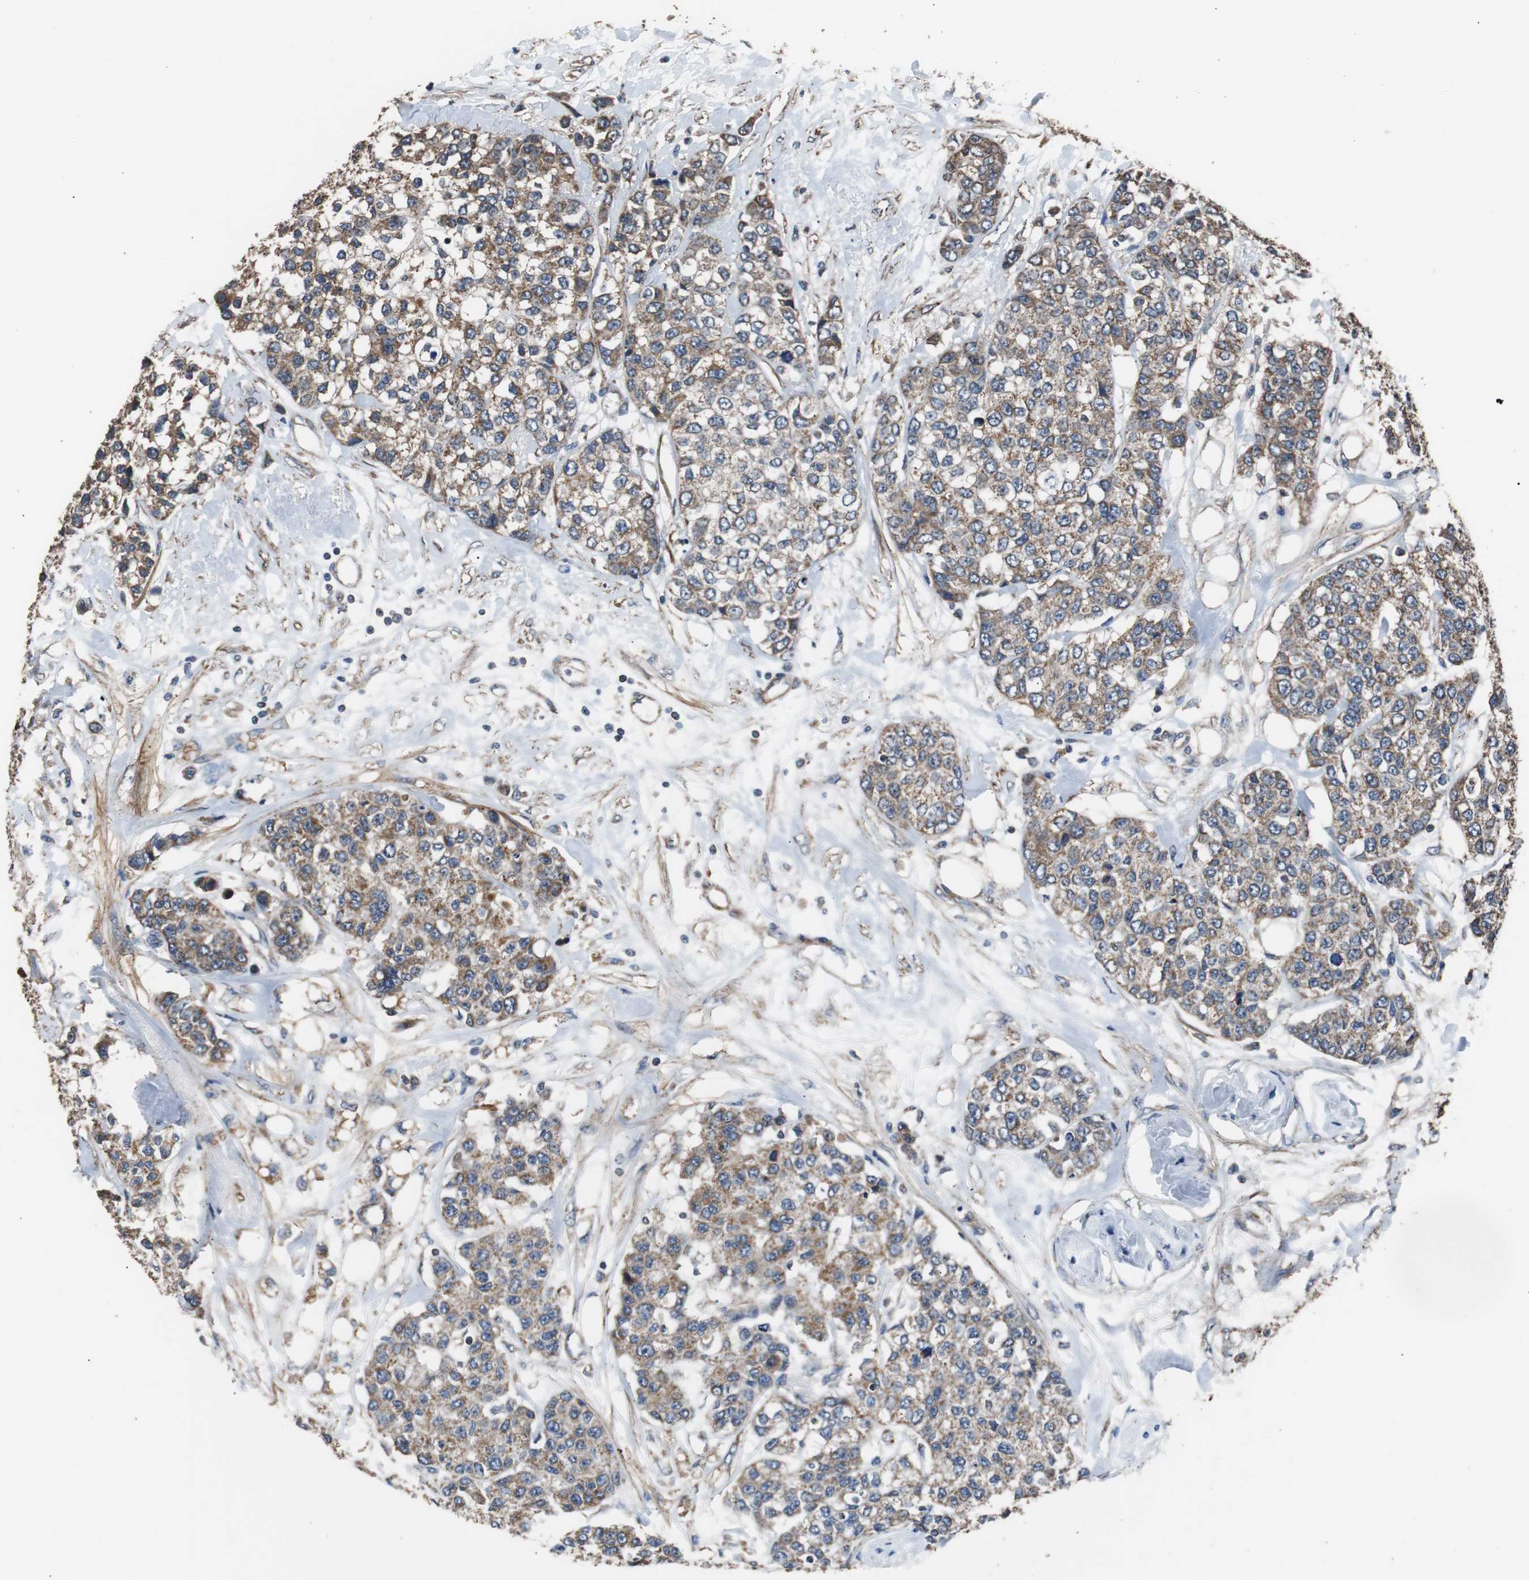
{"staining": {"intensity": "moderate", "quantity": ">75%", "location": "cytoplasmic/membranous"}, "tissue": "breast cancer", "cell_type": "Tumor cells", "image_type": "cancer", "snomed": [{"axis": "morphology", "description": "Duct carcinoma"}, {"axis": "topography", "description": "Breast"}], "caption": "Breast infiltrating ductal carcinoma was stained to show a protein in brown. There is medium levels of moderate cytoplasmic/membranous expression in approximately >75% of tumor cells. The staining was performed using DAB (3,3'-diaminobenzidine) to visualize the protein expression in brown, while the nuclei were stained in blue with hematoxylin (Magnification: 20x).", "gene": "PITRM1", "patient": {"sex": "female", "age": 51}}